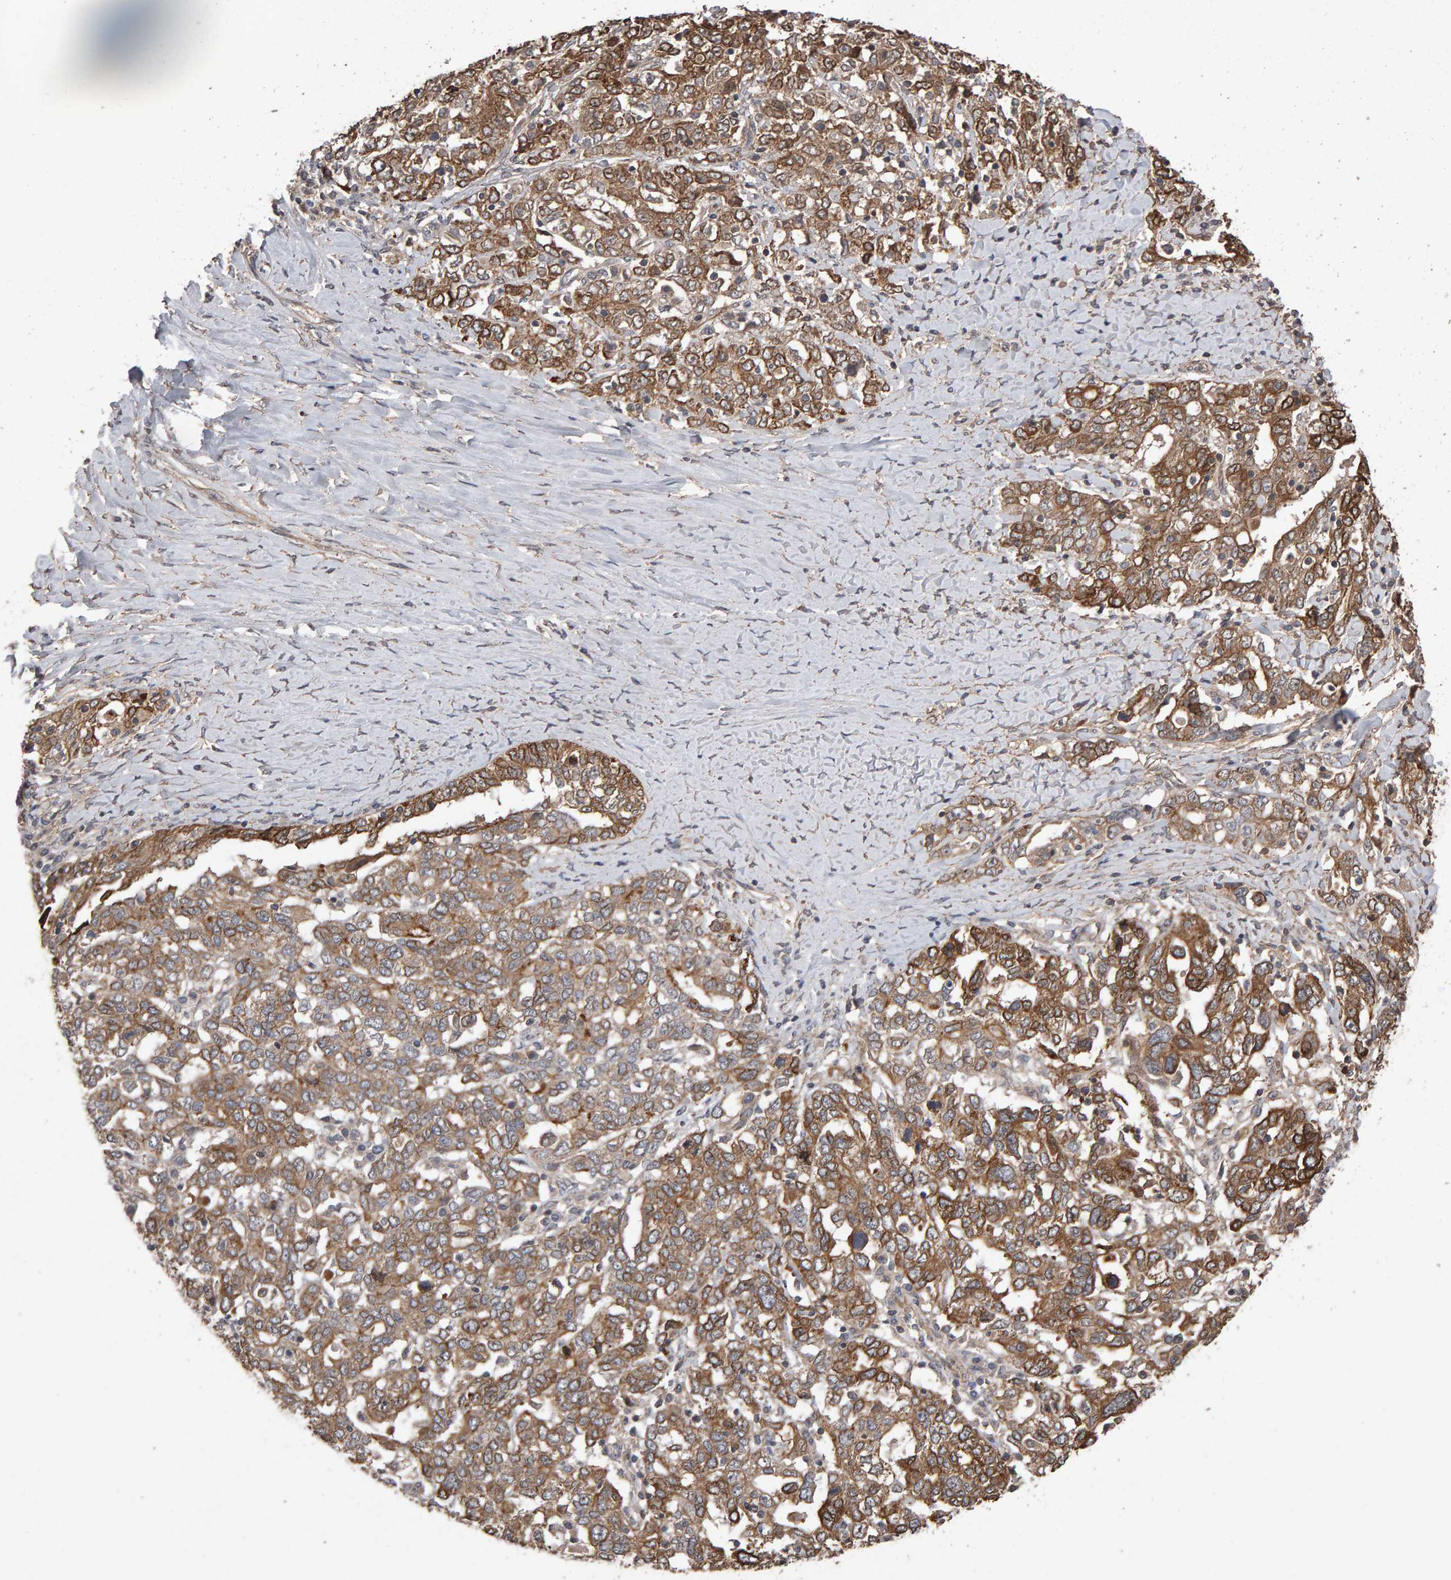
{"staining": {"intensity": "moderate", "quantity": ">75%", "location": "cytoplasmic/membranous"}, "tissue": "ovarian cancer", "cell_type": "Tumor cells", "image_type": "cancer", "snomed": [{"axis": "morphology", "description": "Carcinoma, endometroid"}, {"axis": "topography", "description": "Ovary"}], "caption": "High-power microscopy captured an immunohistochemistry histopathology image of ovarian cancer, revealing moderate cytoplasmic/membranous positivity in about >75% of tumor cells.", "gene": "SCRIB", "patient": {"sex": "female", "age": 62}}